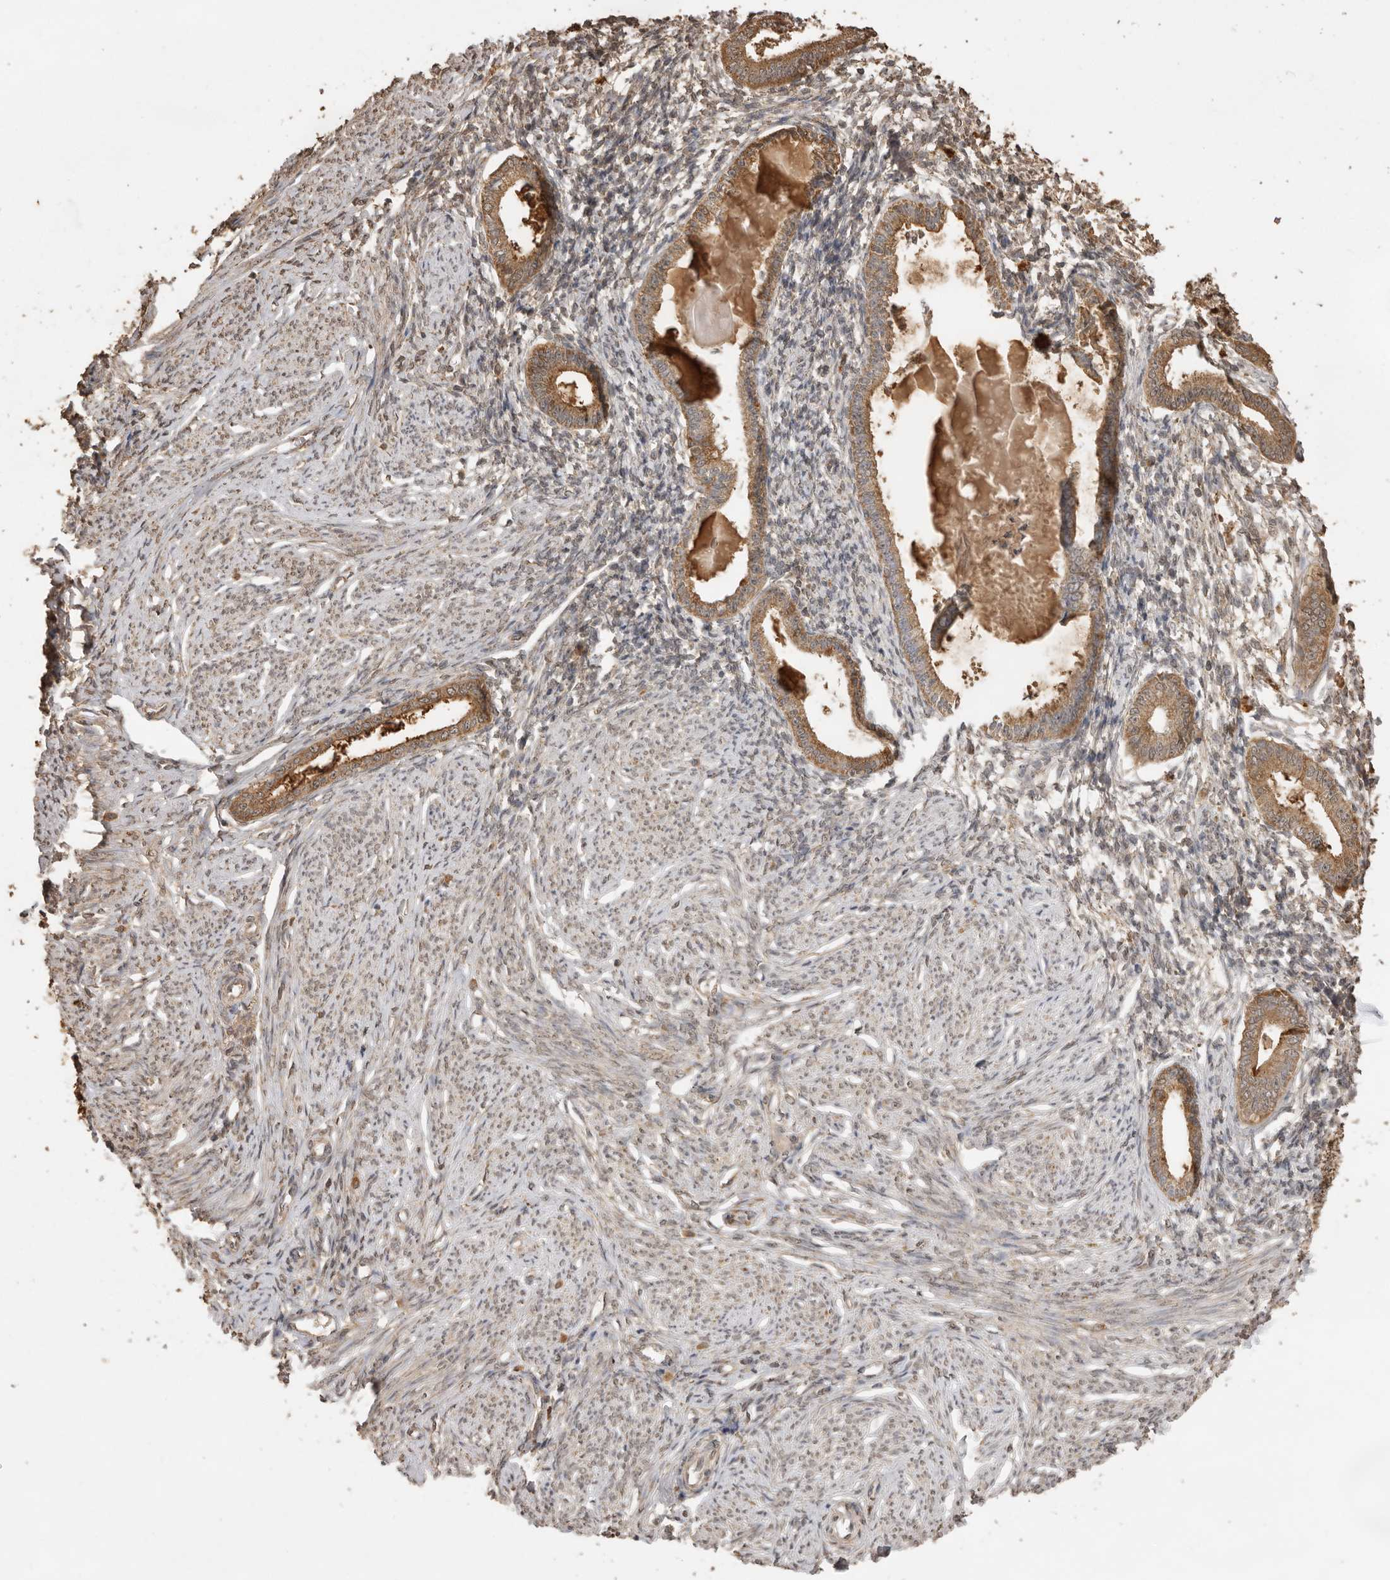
{"staining": {"intensity": "weak", "quantity": "25%-75%", "location": "cytoplasmic/membranous"}, "tissue": "endometrium", "cell_type": "Cells in endometrial stroma", "image_type": "normal", "snomed": [{"axis": "morphology", "description": "Normal tissue, NOS"}, {"axis": "topography", "description": "Endometrium"}], "caption": "Endometrium stained with DAB immunohistochemistry (IHC) exhibits low levels of weak cytoplasmic/membranous staining in approximately 25%-75% of cells in endometrial stroma.", "gene": "JAG2", "patient": {"sex": "female", "age": 56}}